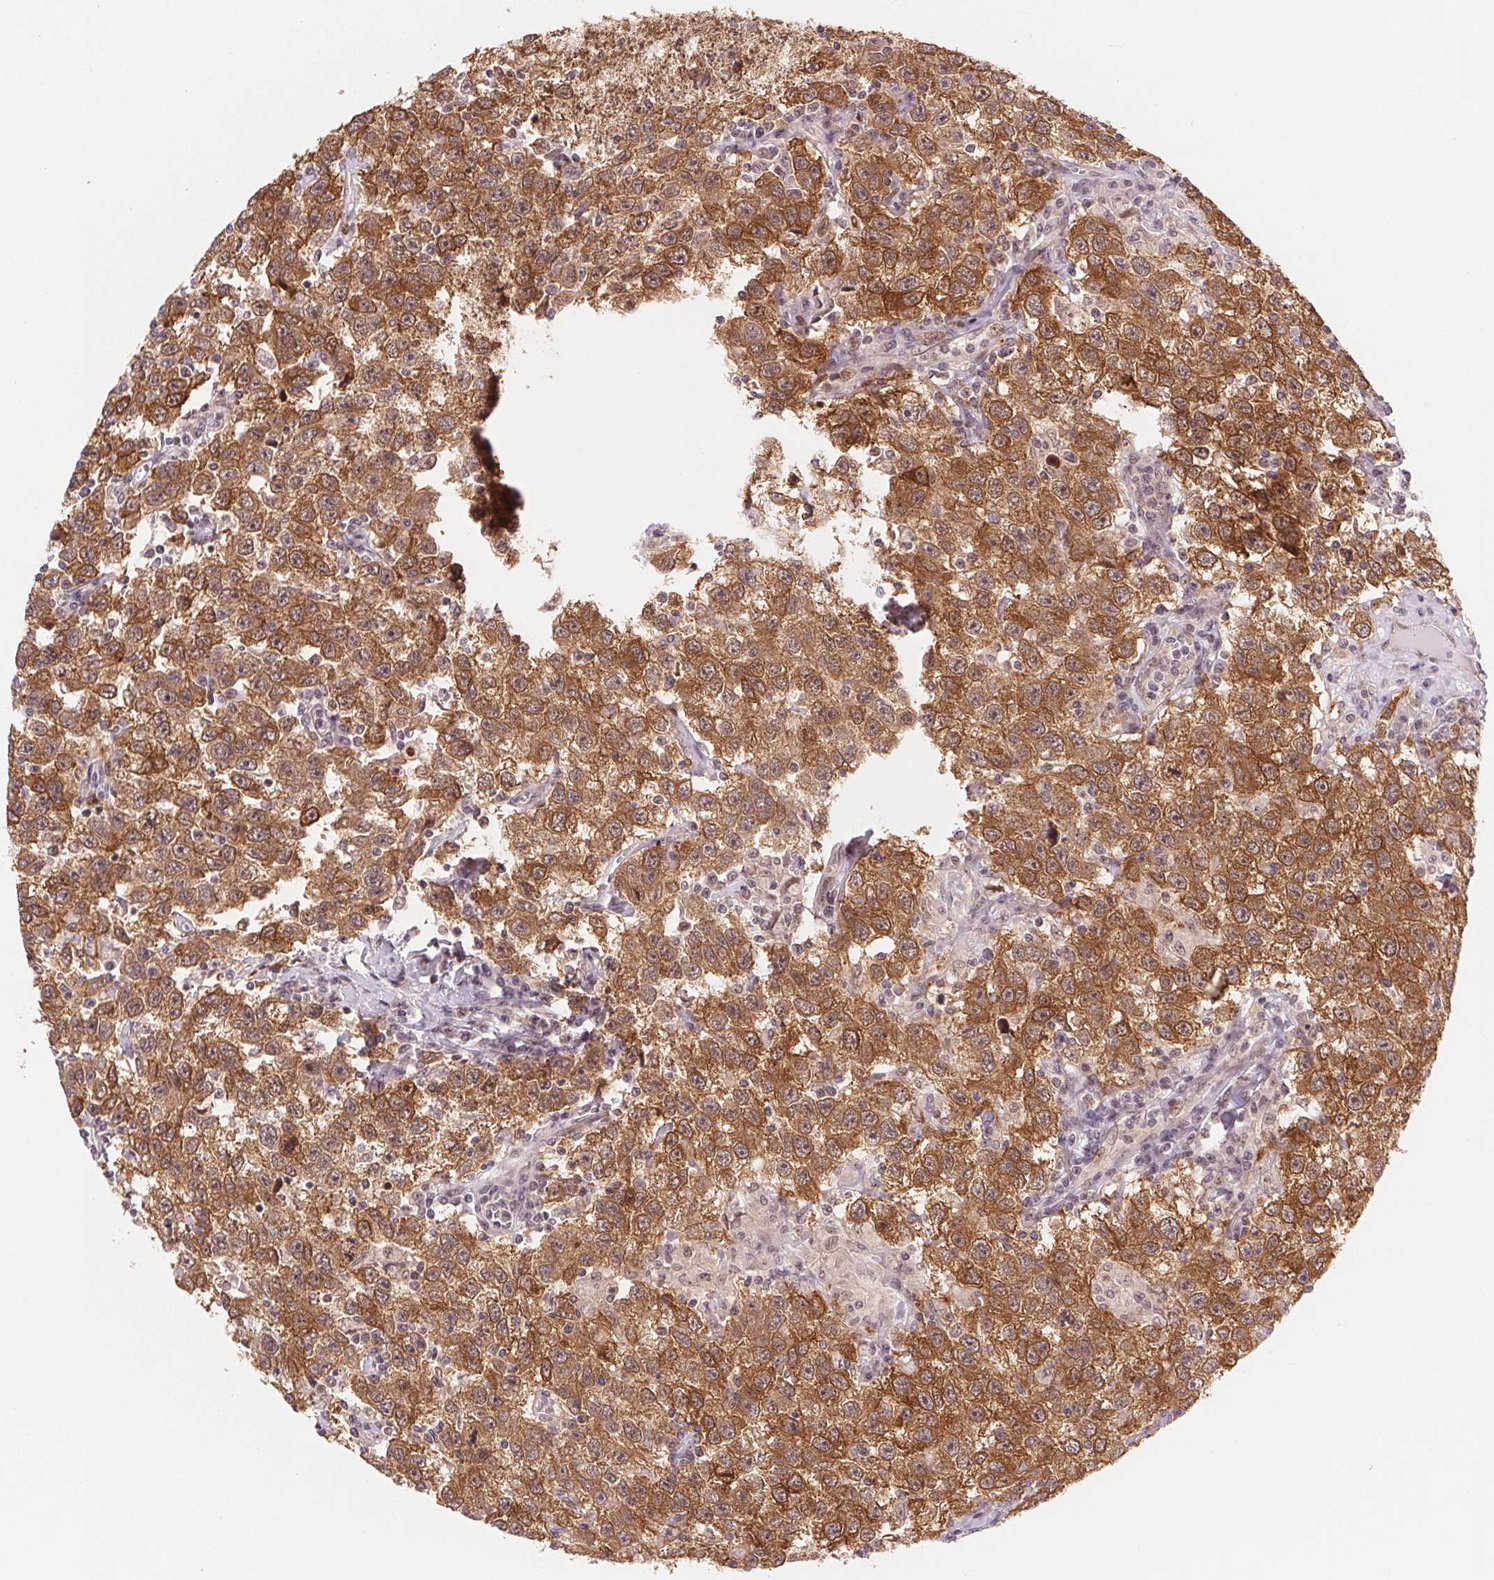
{"staining": {"intensity": "moderate", "quantity": ">75%", "location": "cytoplasmic/membranous,nuclear"}, "tissue": "testis cancer", "cell_type": "Tumor cells", "image_type": "cancer", "snomed": [{"axis": "morphology", "description": "Seminoma, NOS"}, {"axis": "topography", "description": "Testis"}], "caption": "This is a micrograph of IHC staining of testis cancer (seminoma), which shows moderate staining in the cytoplasmic/membranous and nuclear of tumor cells.", "gene": "DNAJB6", "patient": {"sex": "male", "age": 41}}